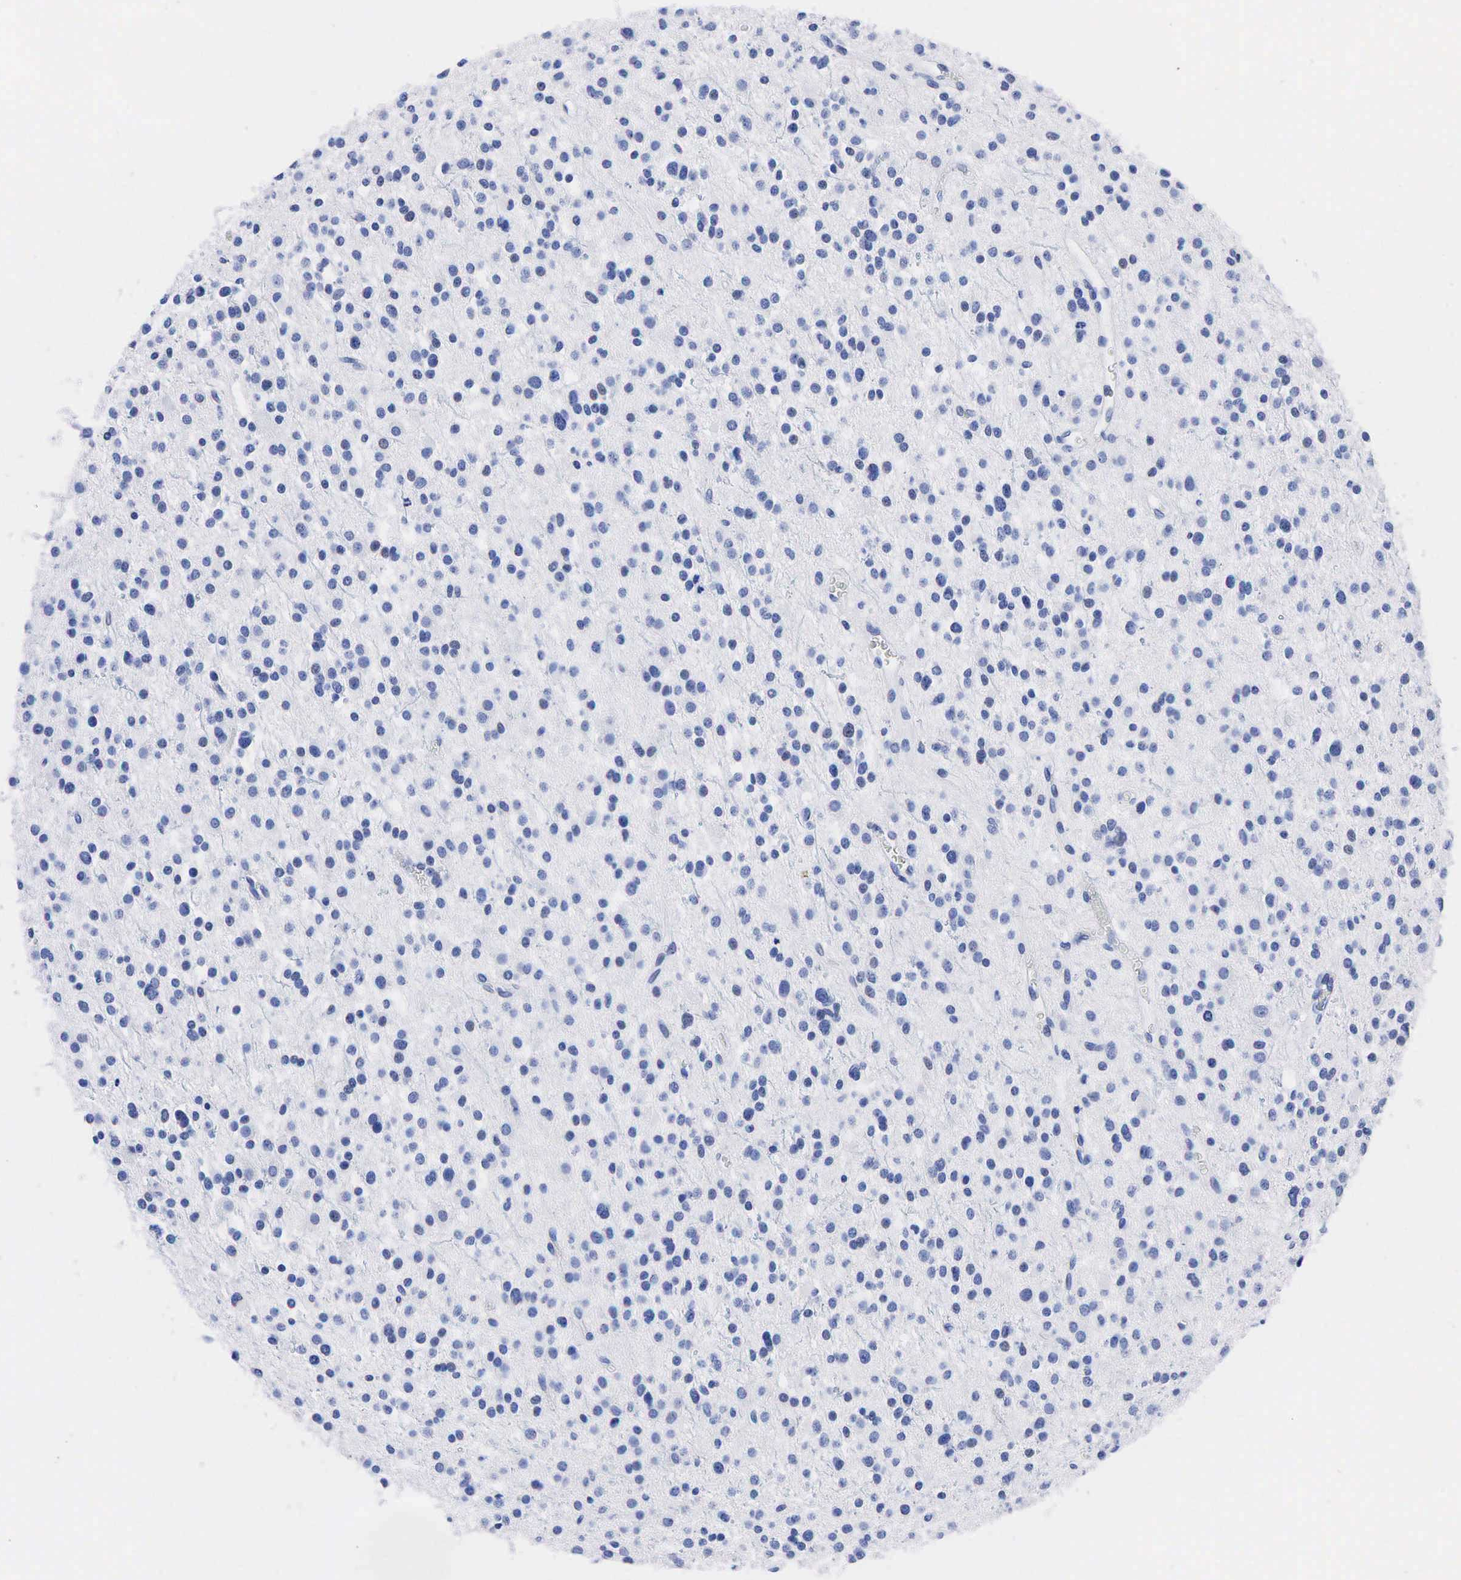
{"staining": {"intensity": "negative", "quantity": "none", "location": "none"}, "tissue": "glioma", "cell_type": "Tumor cells", "image_type": "cancer", "snomed": [{"axis": "morphology", "description": "Glioma, malignant, Low grade"}, {"axis": "topography", "description": "Brain"}], "caption": "The histopathology image displays no significant expression in tumor cells of low-grade glioma (malignant). The staining is performed using DAB brown chromogen with nuclei counter-stained in using hematoxylin.", "gene": "NKX2-1", "patient": {"sex": "female", "age": 36}}